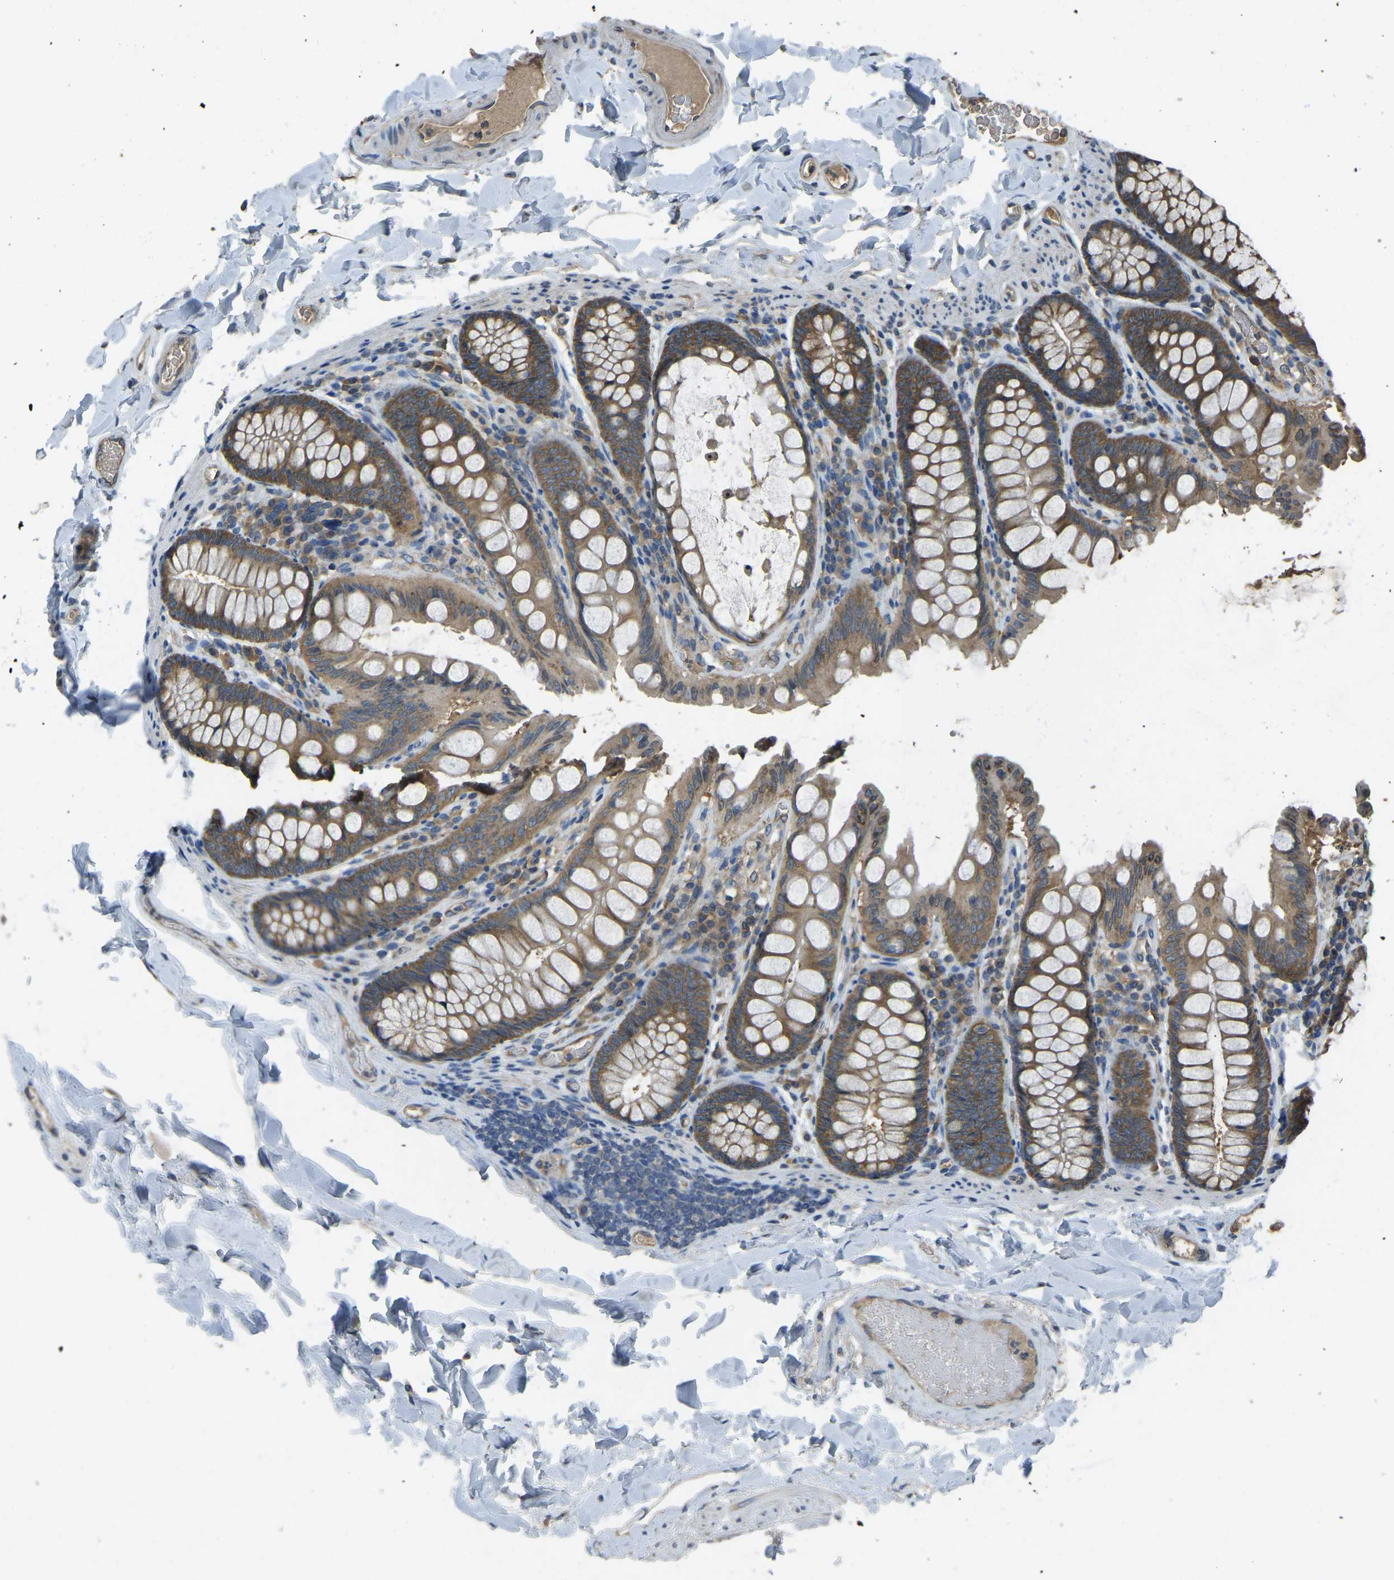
{"staining": {"intensity": "weak", "quantity": "25%-75%", "location": "cytoplasmic/membranous"}, "tissue": "colon", "cell_type": "Endothelial cells", "image_type": "normal", "snomed": [{"axis": "morphology", "description": "Normal tissue, NOS"}, {"axis": "topography", "description": "Colon"}], "caption": "Immunohistochemical staining of normal colon shows 25%-75% levels of weak cytoplasmic/membranous protein positivity in approximately 25%-75% of endothelial cells.", "gene": "AIMP1", "patient": {"sex": "female", "age": 61}}